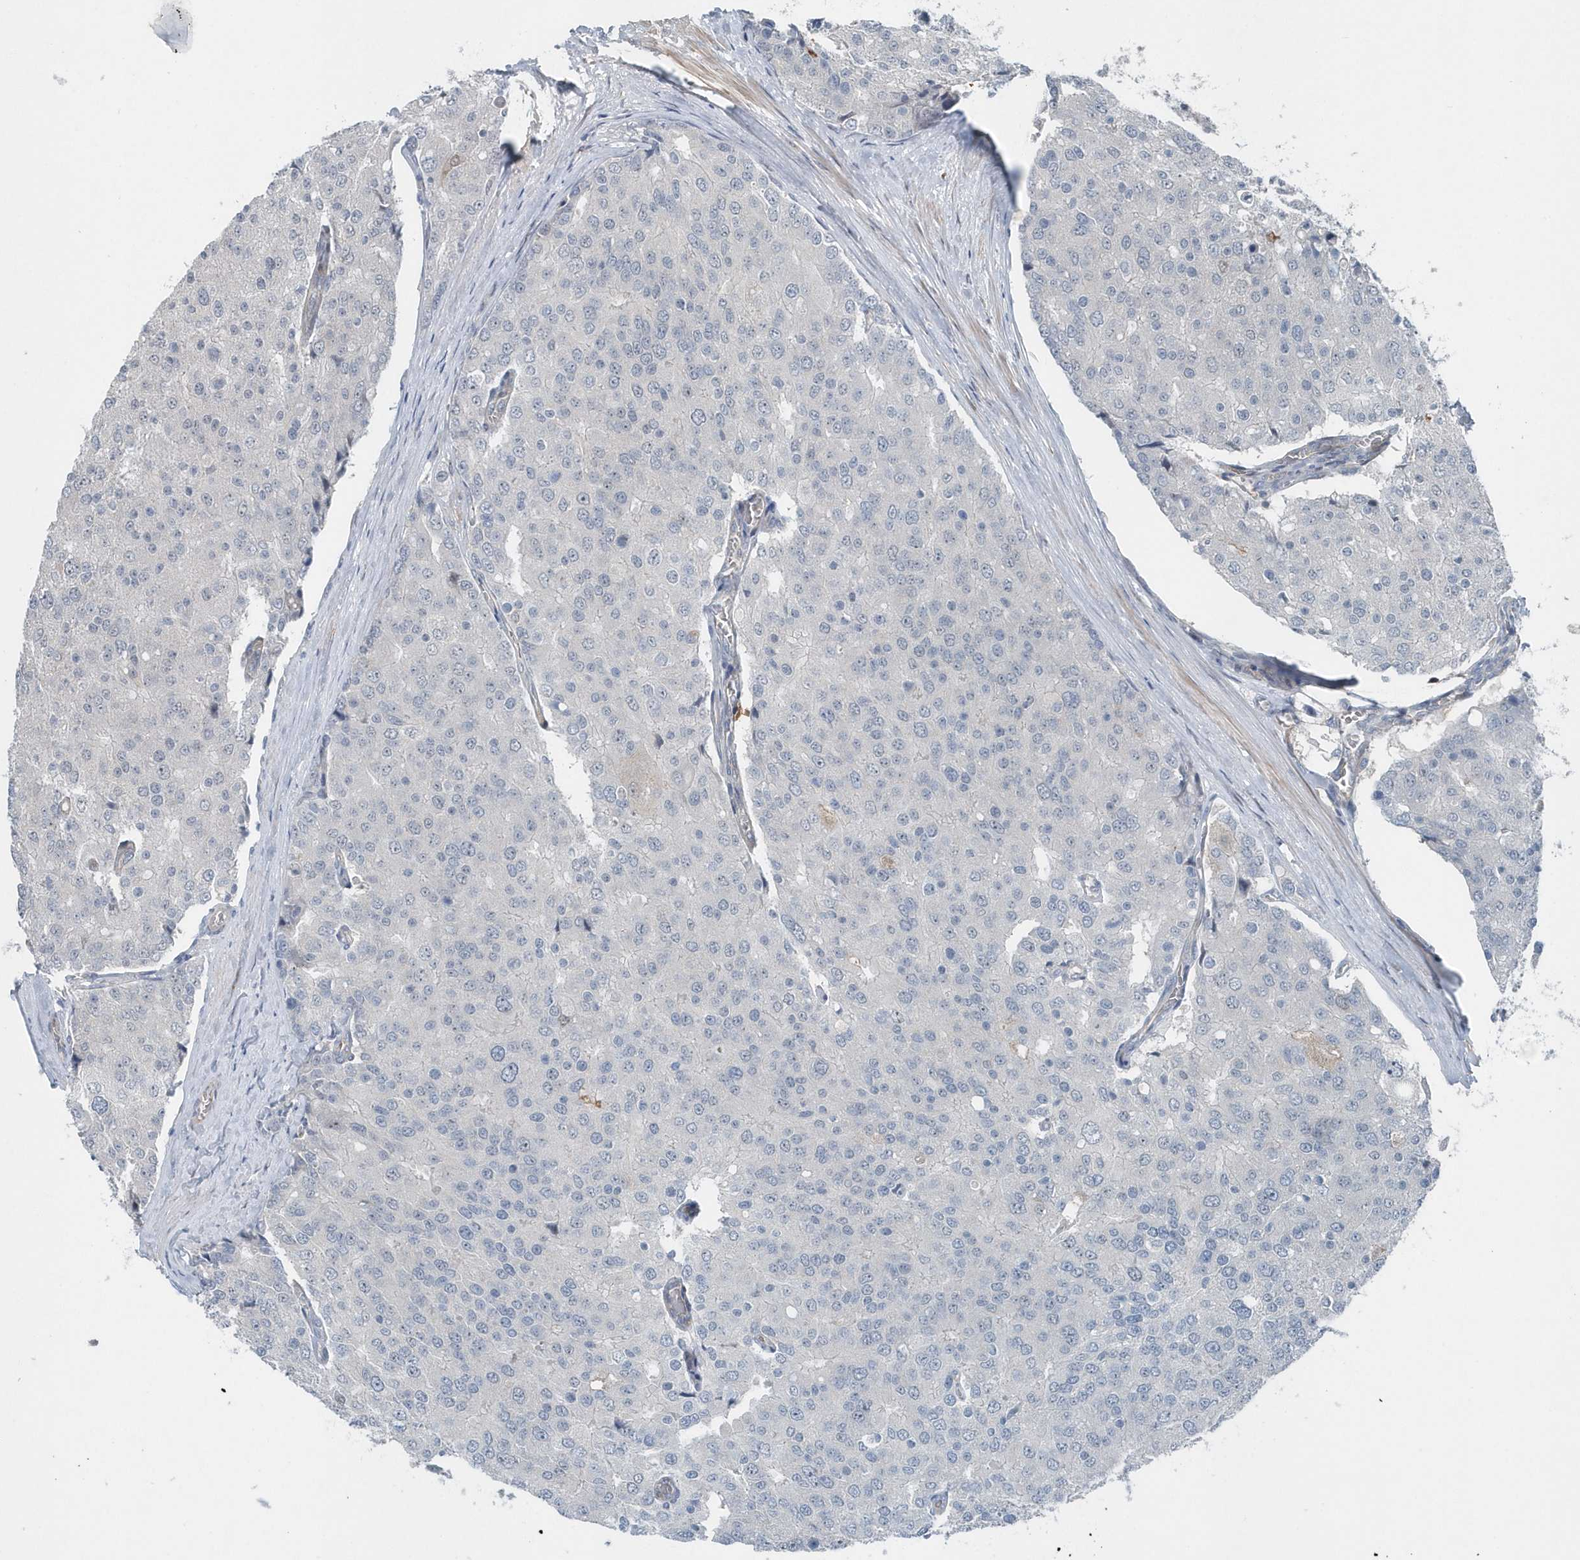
{"staining": {"intensity": "negative", "quantity": "none", "location": "none"}, "tissue": "prostate cancer", "cell_type": "Tumor cells", "image_type": "cancer", "snomed": [{"axis": "morphology", "description": "Adenocarcinoma, High grade"}, {"axis": "topography", "description": "Prostate"}], "caption": "Prostate cancer stained for a protein using immunohistochemistry (IHC) exhibits no expression tumor cells.", "gene": "MCC", "patient": {"sex": "male", "age": 50}}